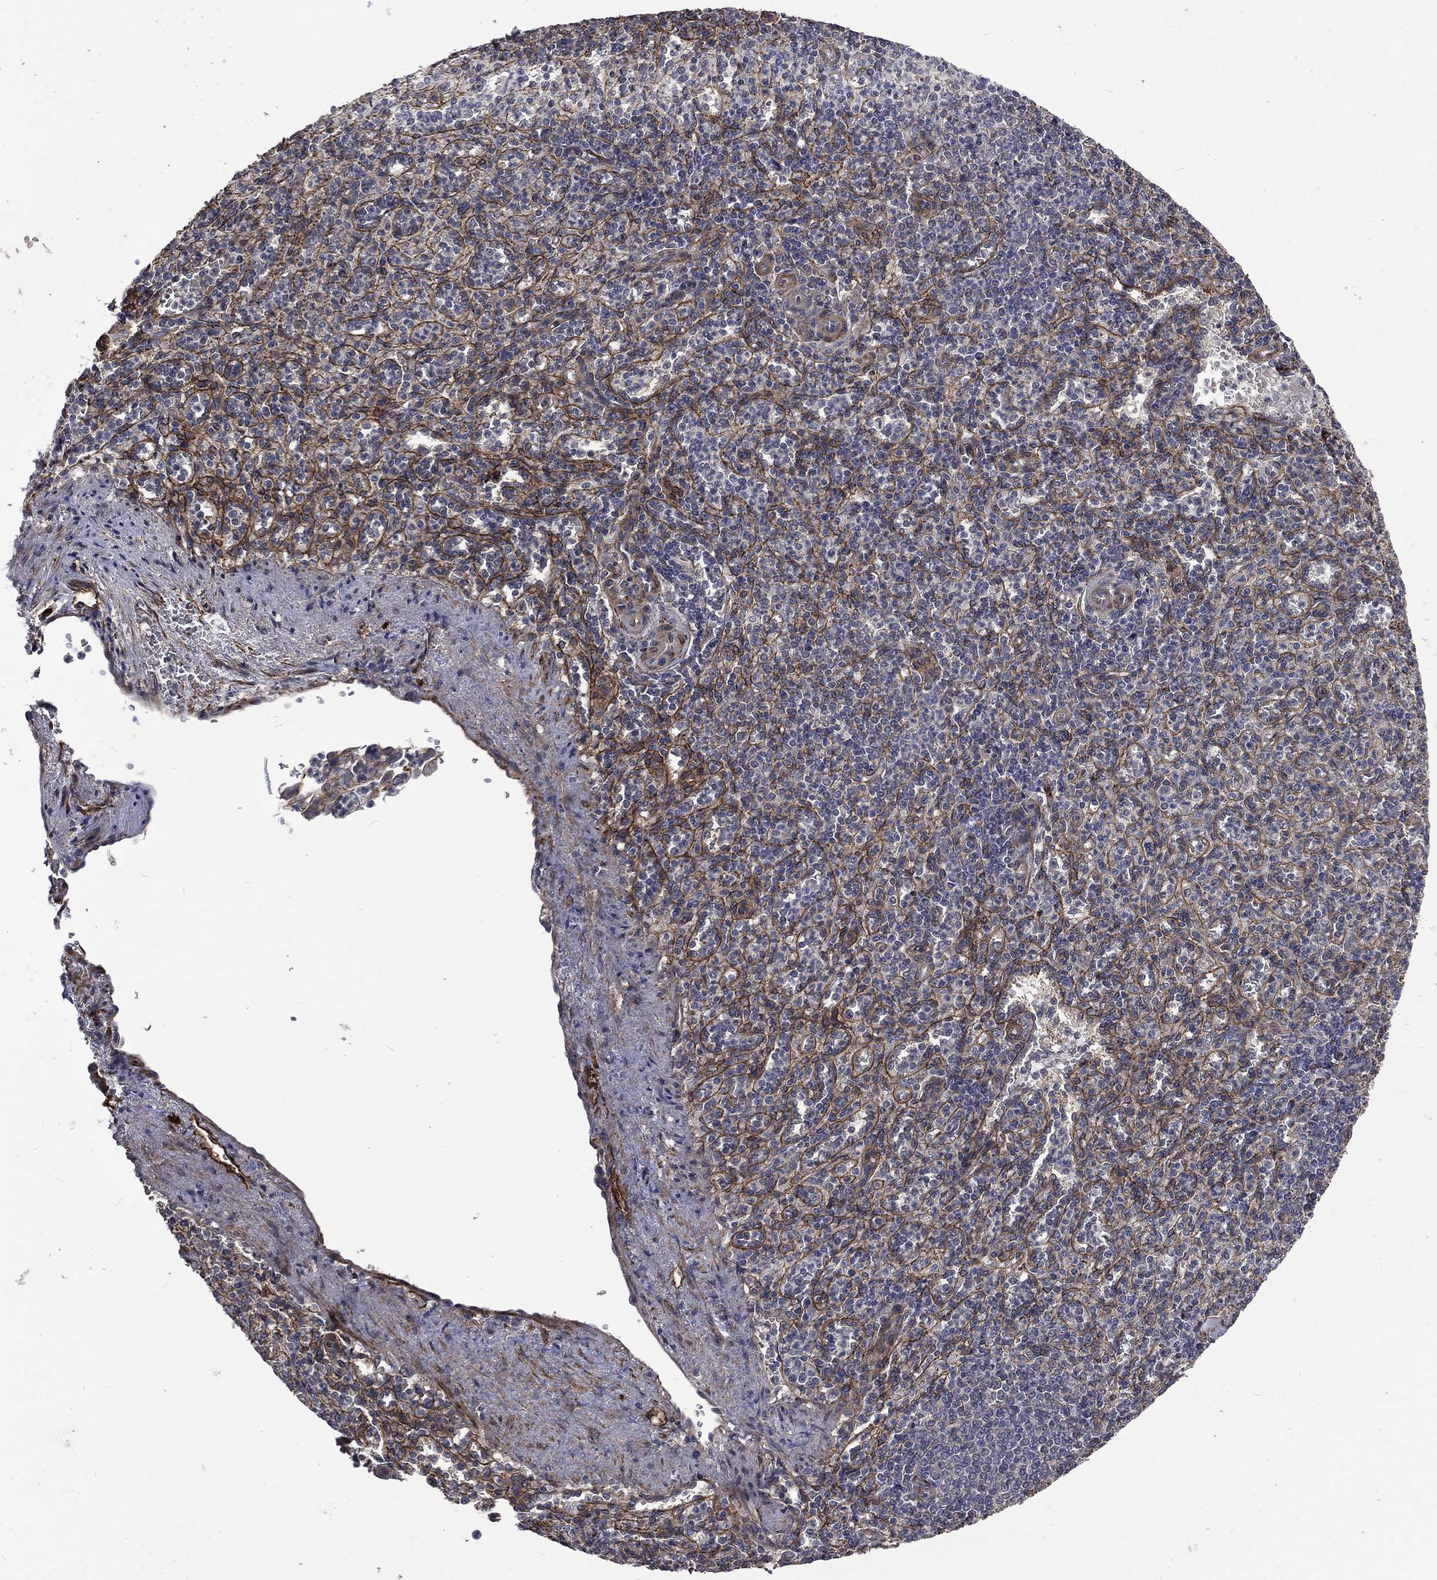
{"staining": {"intensity": "negative", "quantity": "none", "location": "none"}, "tissue": "spleen", "cell_type": "Cells in red pulp", "image_type": "normal", "snomed": [{"axis": "morphology", "description": "Normal tissue, NOS"}, {"axis": "topography", "description": "Spleen"}], "caption": "Immunohistochemistry micrograph of normal human spleen stained for a protein (brown), which reveals no staining in cells in red pulp.", "gene": "PPFIBP1", "patient": {"sex": "female", "age": 74}}